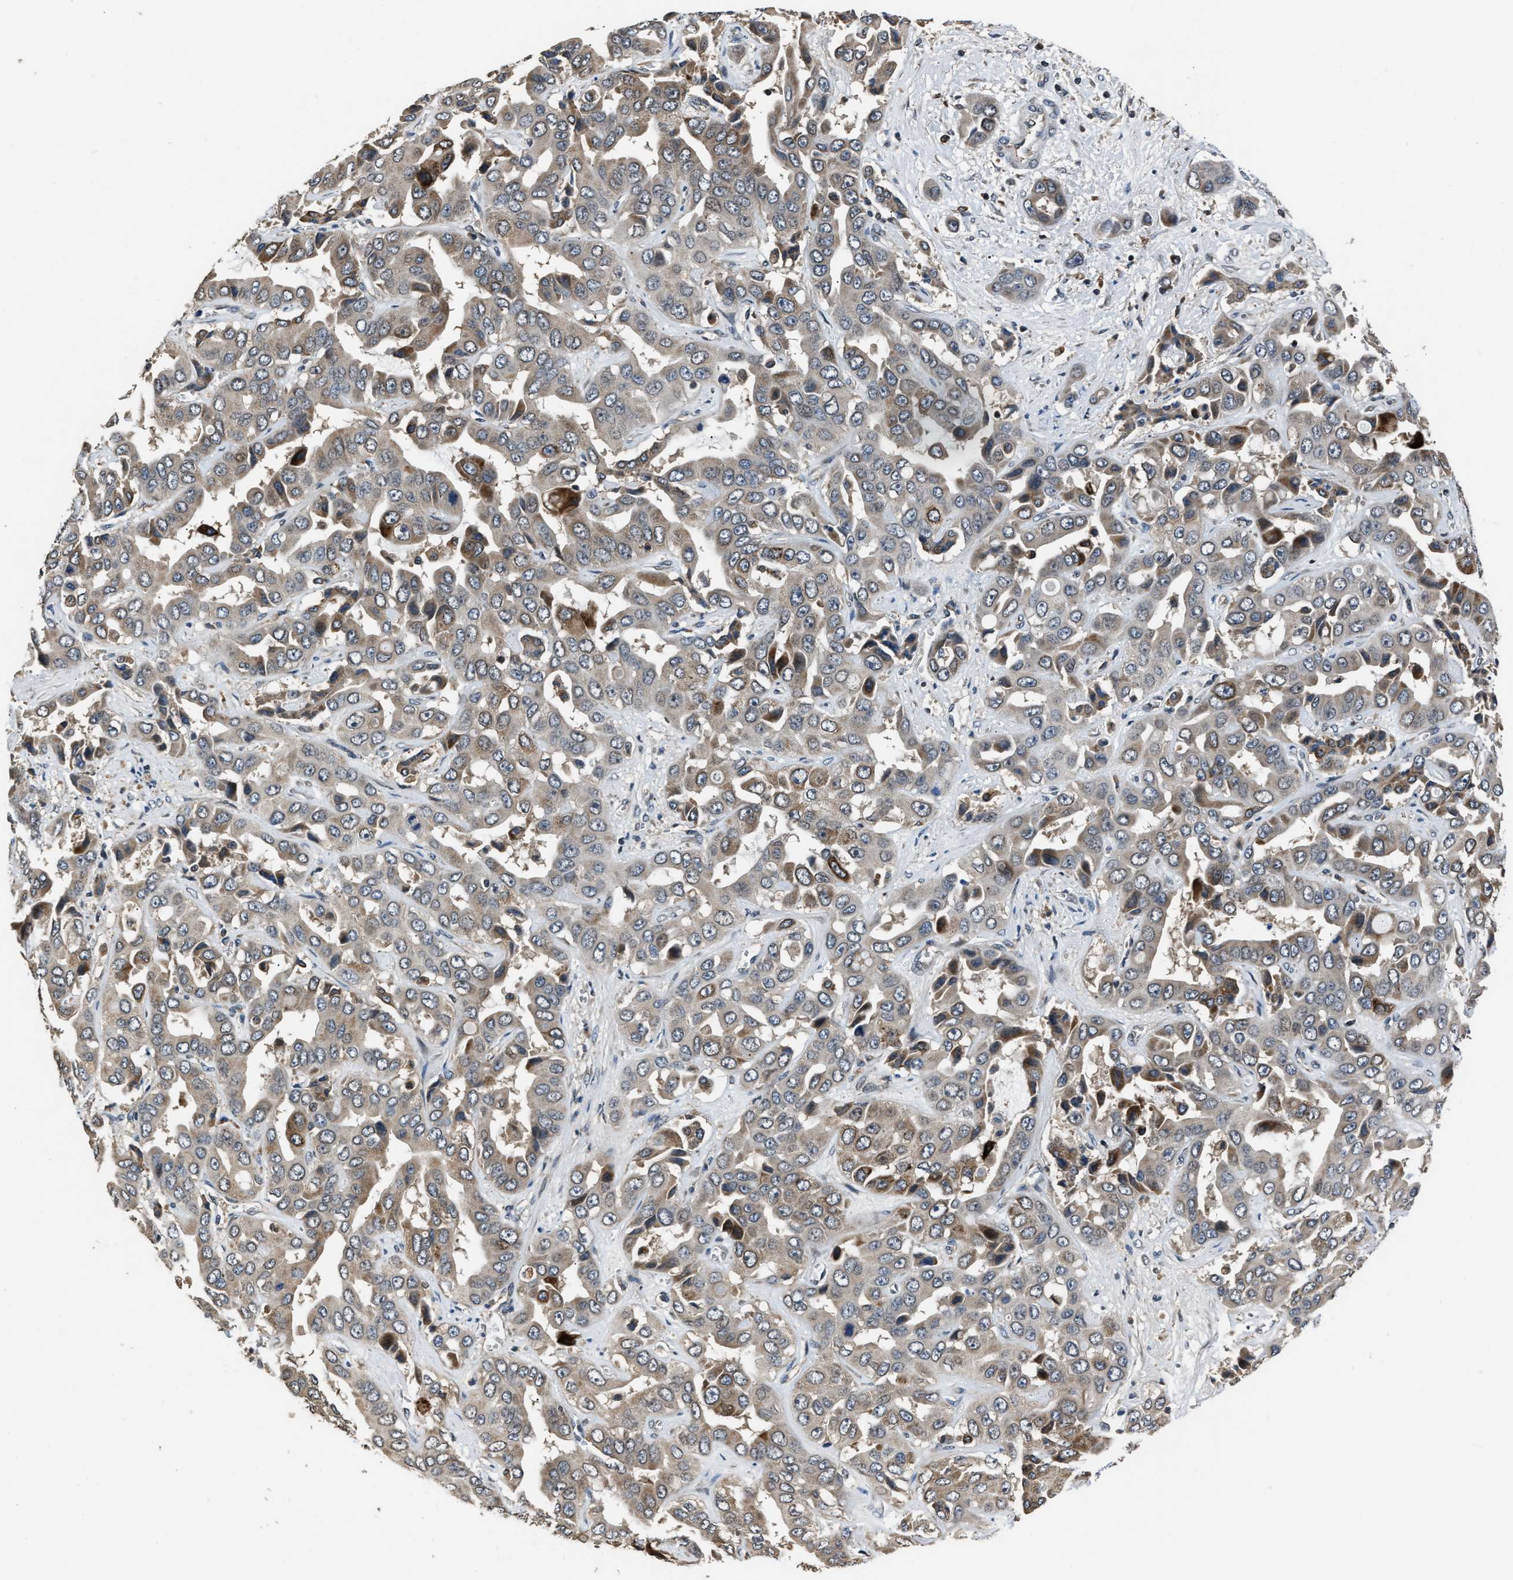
{"staining": {"intensity": "strong", "quantity": "<25%", "location": "cytoplasmic/membranous"}, "tissue": "liver cancer", "cell_type": "Tumor cells", "image_type": "cancer", "snomed": [{"axis": "morphology", "description": "Cholangiocarcinoma"}, {"axis": "topography", "description": "Liver"}], "caption": "Immunohistochemistry (DAB (3,3'-diaminobenzidine)) staining of liver cancer demonstrates strong cytoplasmic/membranous protein positivity in about <25% of tumor cells. The staining was performed using DAB (3,3'-diaminobenzidine), with brown indicating positive protein expression. Nuclei are stained blue with hematoxylin.", "gene": "TNRC18", "patient": {"sex": "female", "age": 52}}